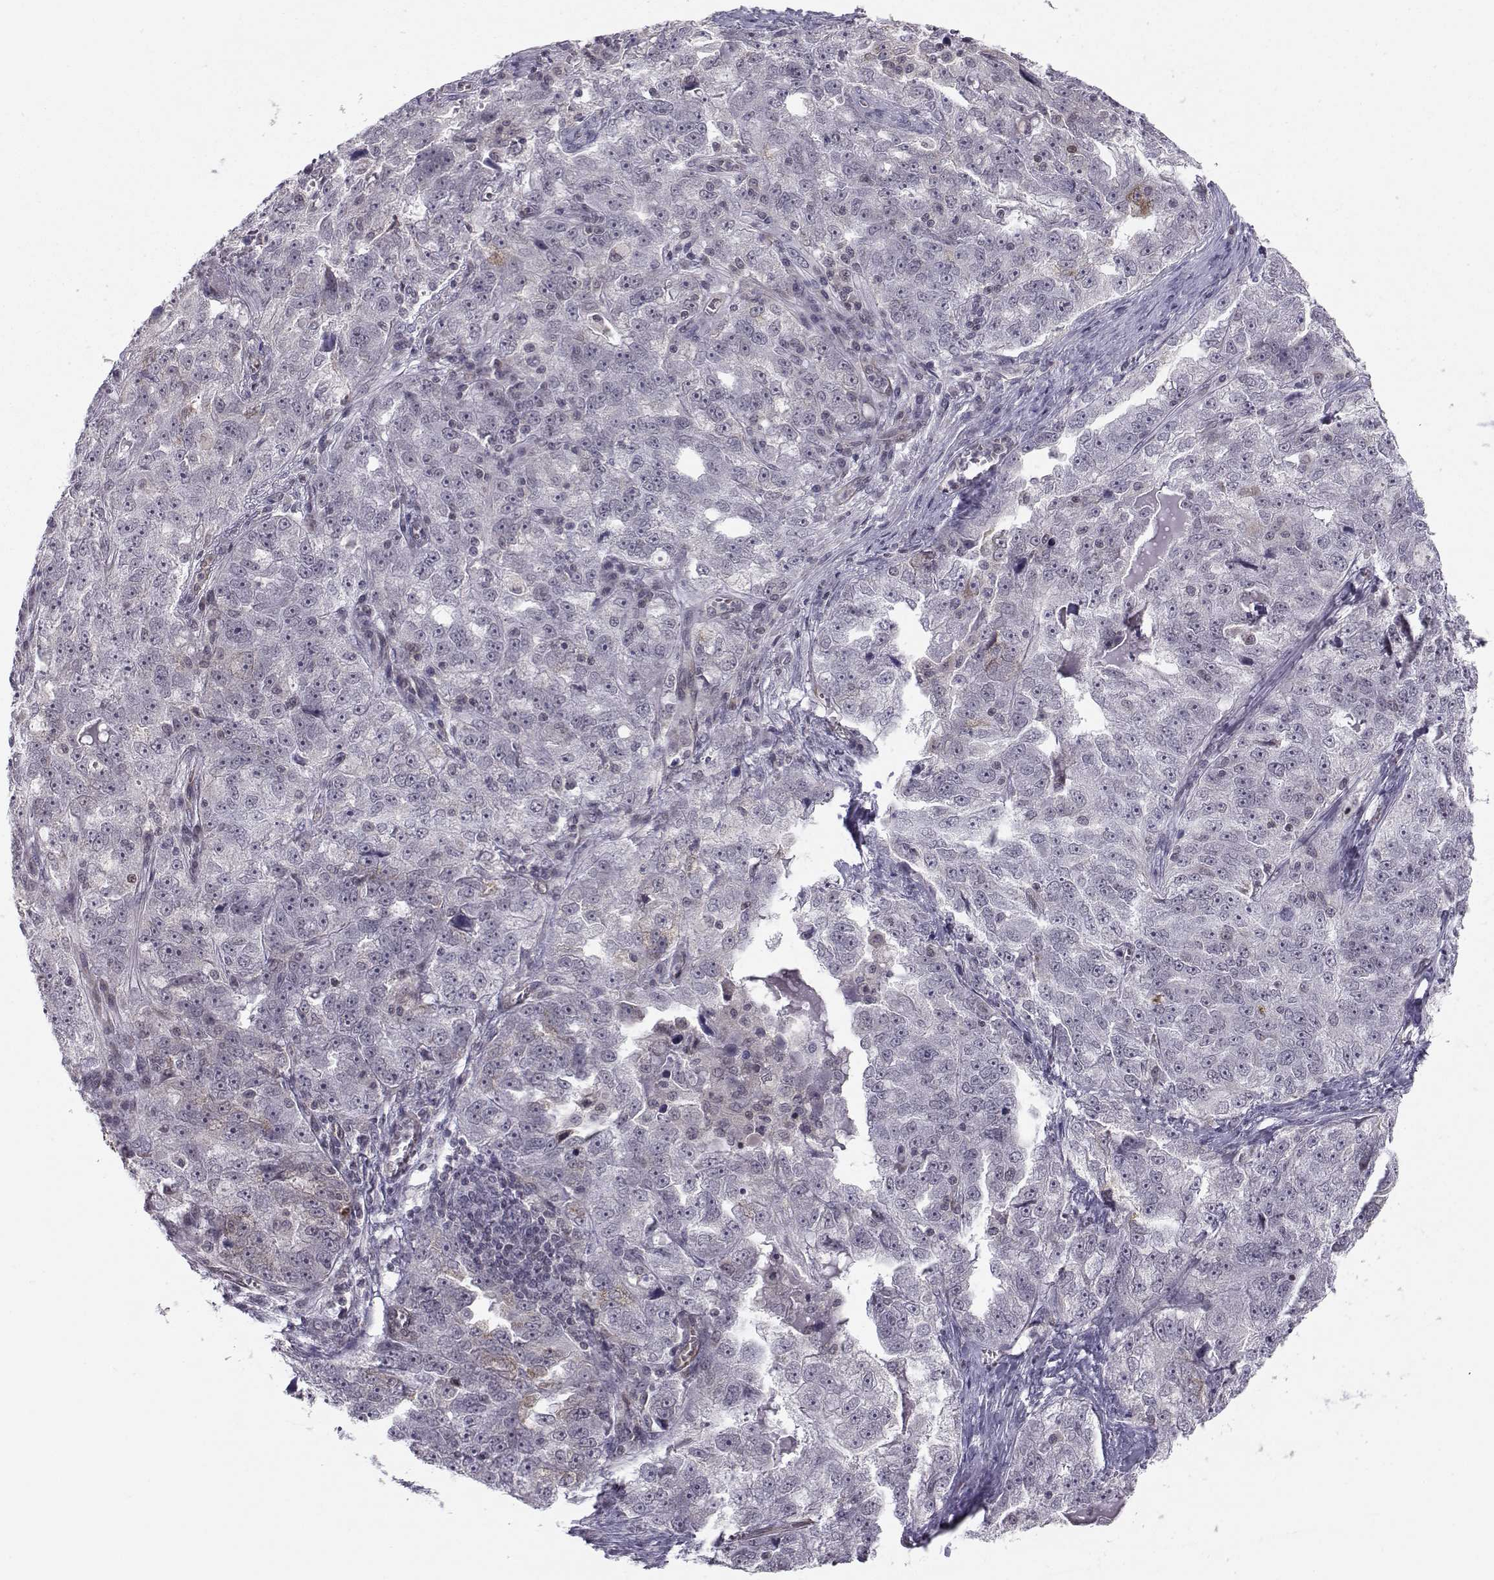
{"staining": {"intensity": "negative", "quantity": "none", "location": "none"}, "tissue": "ovarian cancer", "cell_type": "Tumor cells", "image_type": "cancer", "snomed": [{"axis": "morphology", "description": "Cystadenocarcinoma, serous, NOS"}, {"axis": "topography", "description": "Ovary"}], "caption": "The immunohistochemistry (IHC) histopathology image has no significant expression in tumor cells of ovarian cancer (serous cystadenocarcinoma) tissue.", "gene": "KIF13B", "patient": {"sex": "female", "age": 51}}